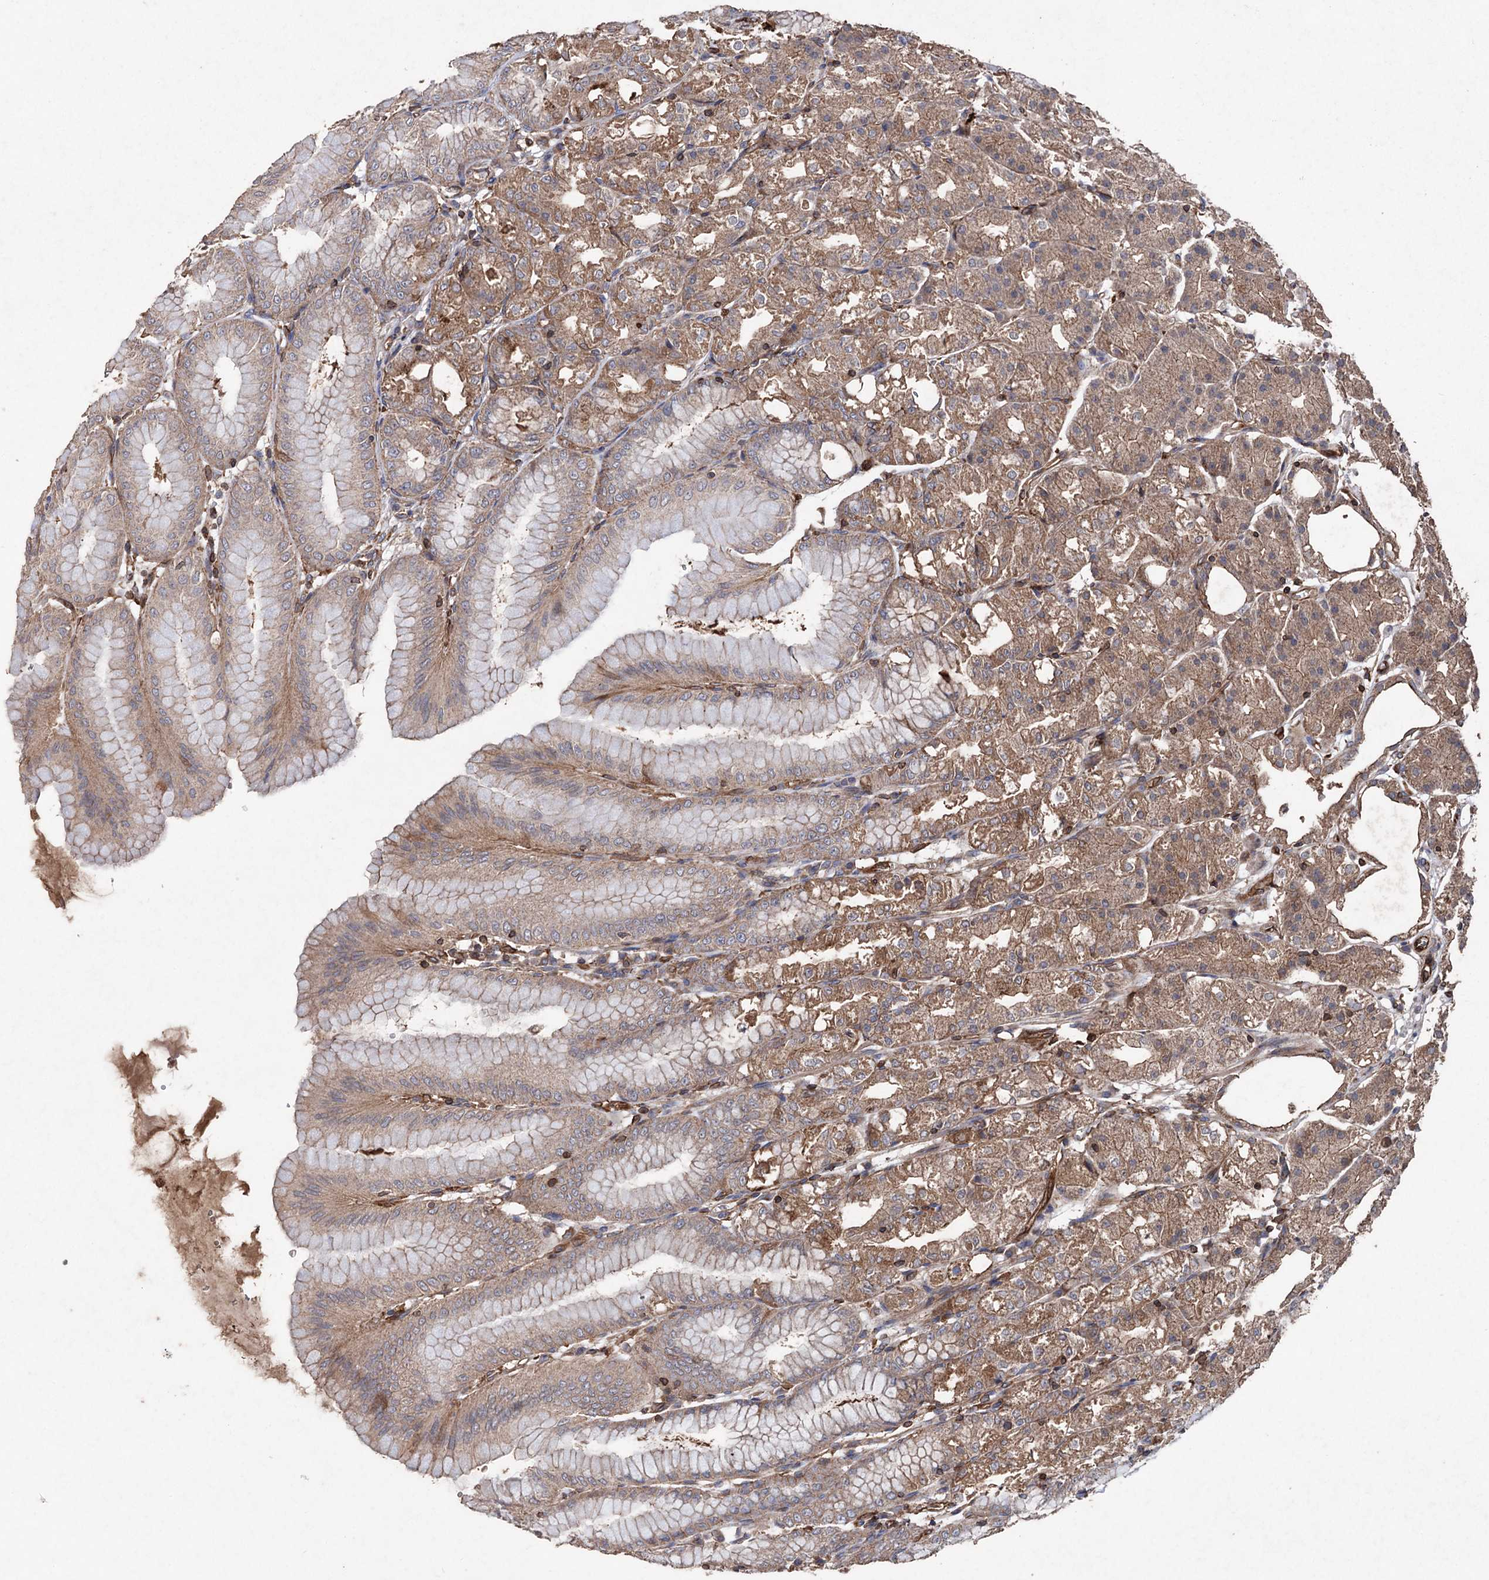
{"staining": {"intensity": "moderate", "quantity": "25%-75%", "location": "cytoplasmic/membranous"}, "tissue": "stomach", "cell_type": "Glandular cells", "image_type": "normal", "snomed": [{"axis": "morphology", "description": "Normal tissue, NOS"}, {"axis": "topography", "description": "Stomach, lower"}], "caption": "The histopathology image demonstrates staining of benign stomach, revealing moderate cytoplasmic/membranous protein expression (brown color) within glandular cells. (DAB IHC, brown staining for protein, blue staining for nuclei).", "gene": "STING1", "patient": {"sex": "male", "age": 71}}